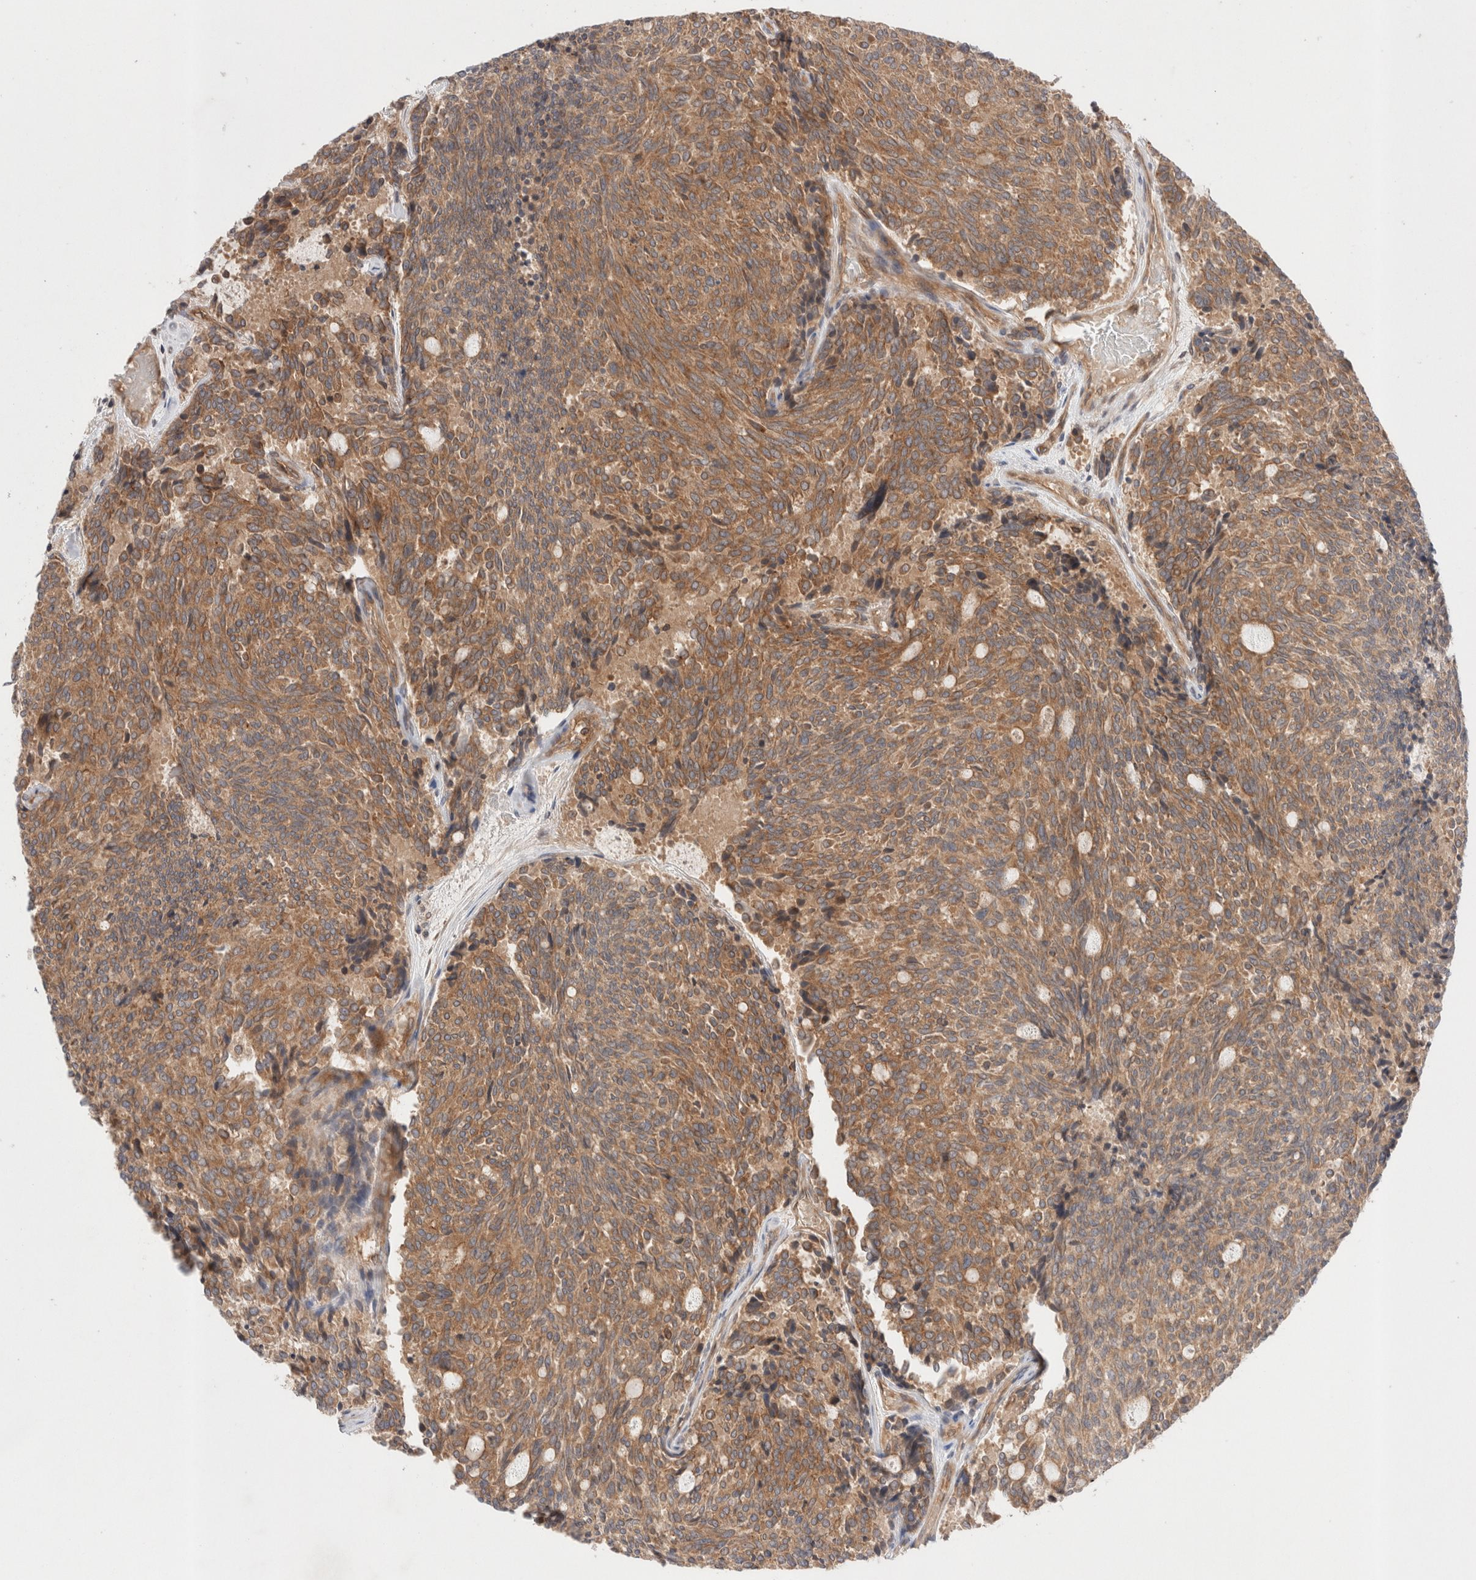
{"staining": {"intensity": "moderate", "quantity": ">75%", "location": "cytoplasmic/membranous"}, "tissue": "carcinoid", "cell_type": "Tumor cells", "image_type": "cancer", "snomed": [{"axis": "morphology", "description": "Carcinoid, malignant, NOS"}, {"axis": "topography", "description": "Pancreas"}], "caption": "Moderate cytoplasmic/membranous staining for a protein is seen in approximately >75% of tumor cells of carcinoid using IHC.", "gene": "SIKE1", "patient": {"sex": "female", "age": 54}}